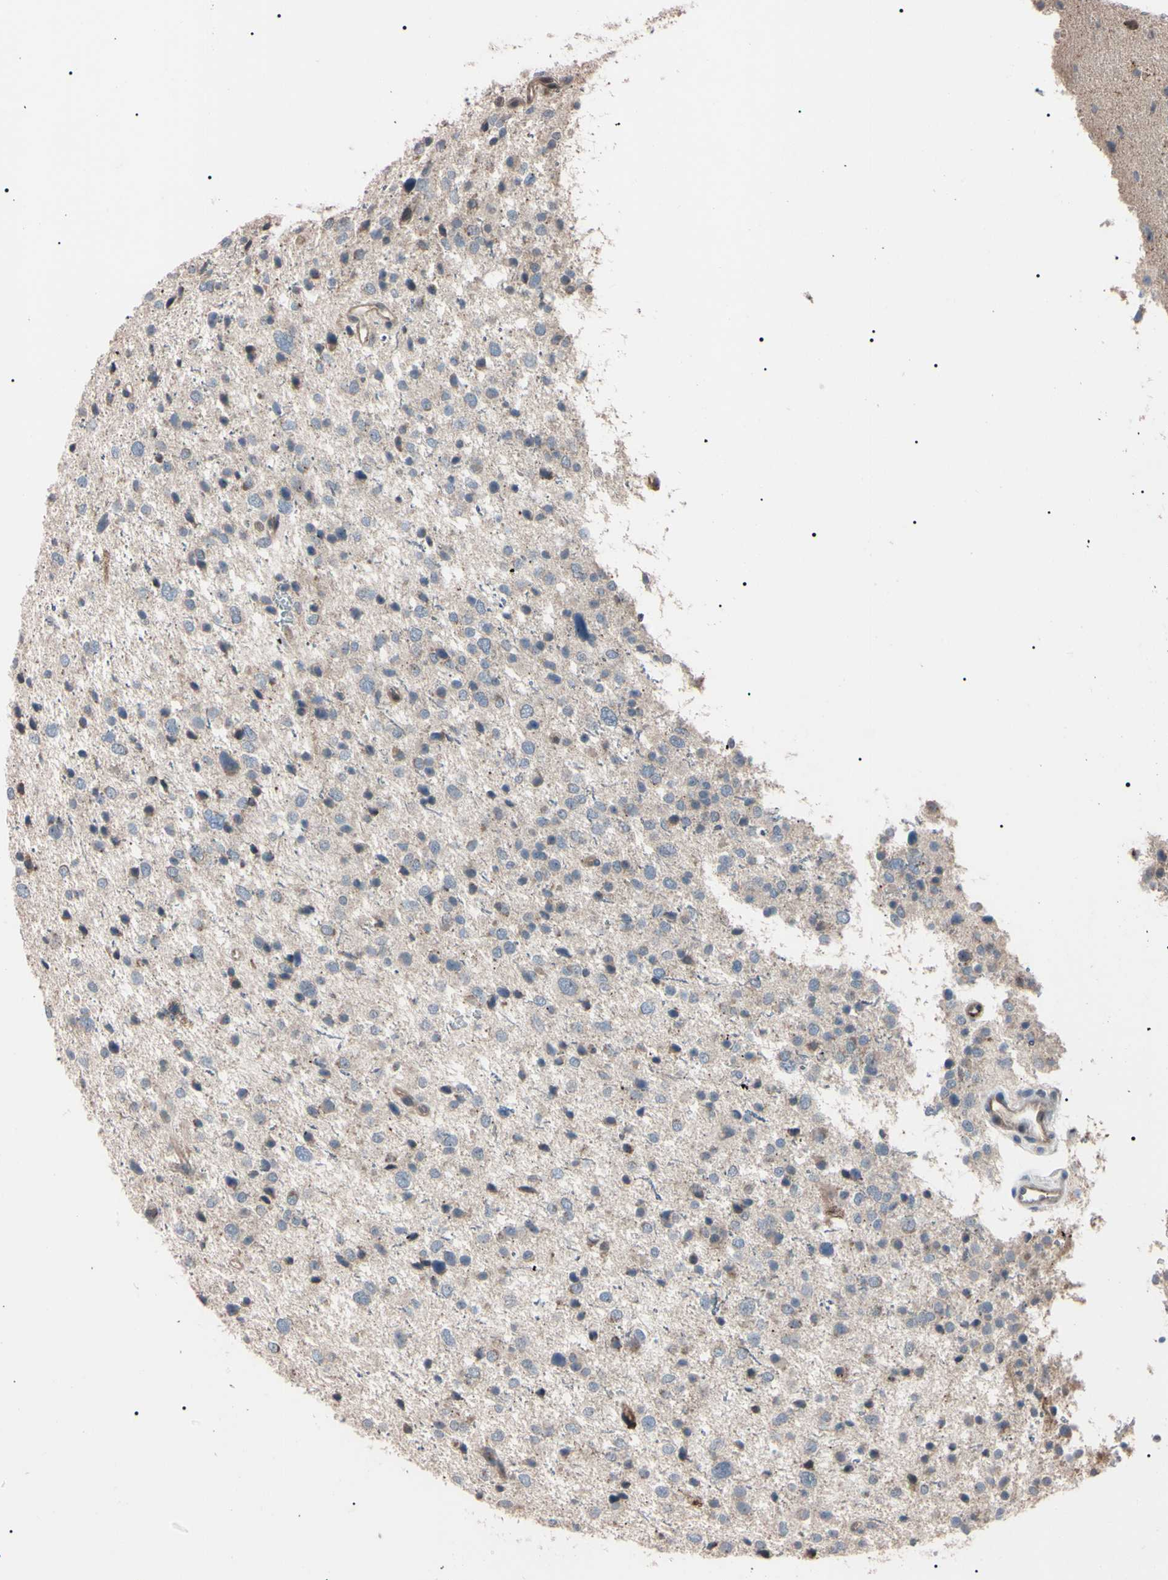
{"staining": {"intensity": "negative", "quantity": "none", "location": "none"}, "tissue": "glioma", "cell_type": "Tumor cells", "image_type": "cancer", "snomed": [{"axis": "morphology", "description": "Glioma, malignant, Low grade"}, {"axis": "topography", "description": "Brain"}], "caption": "Glioma was stained to show a protein in brown. There is no significant expression in tumor cells.", "gene": "TRAF5", "patient": {"sex": "female", "age": 37}}